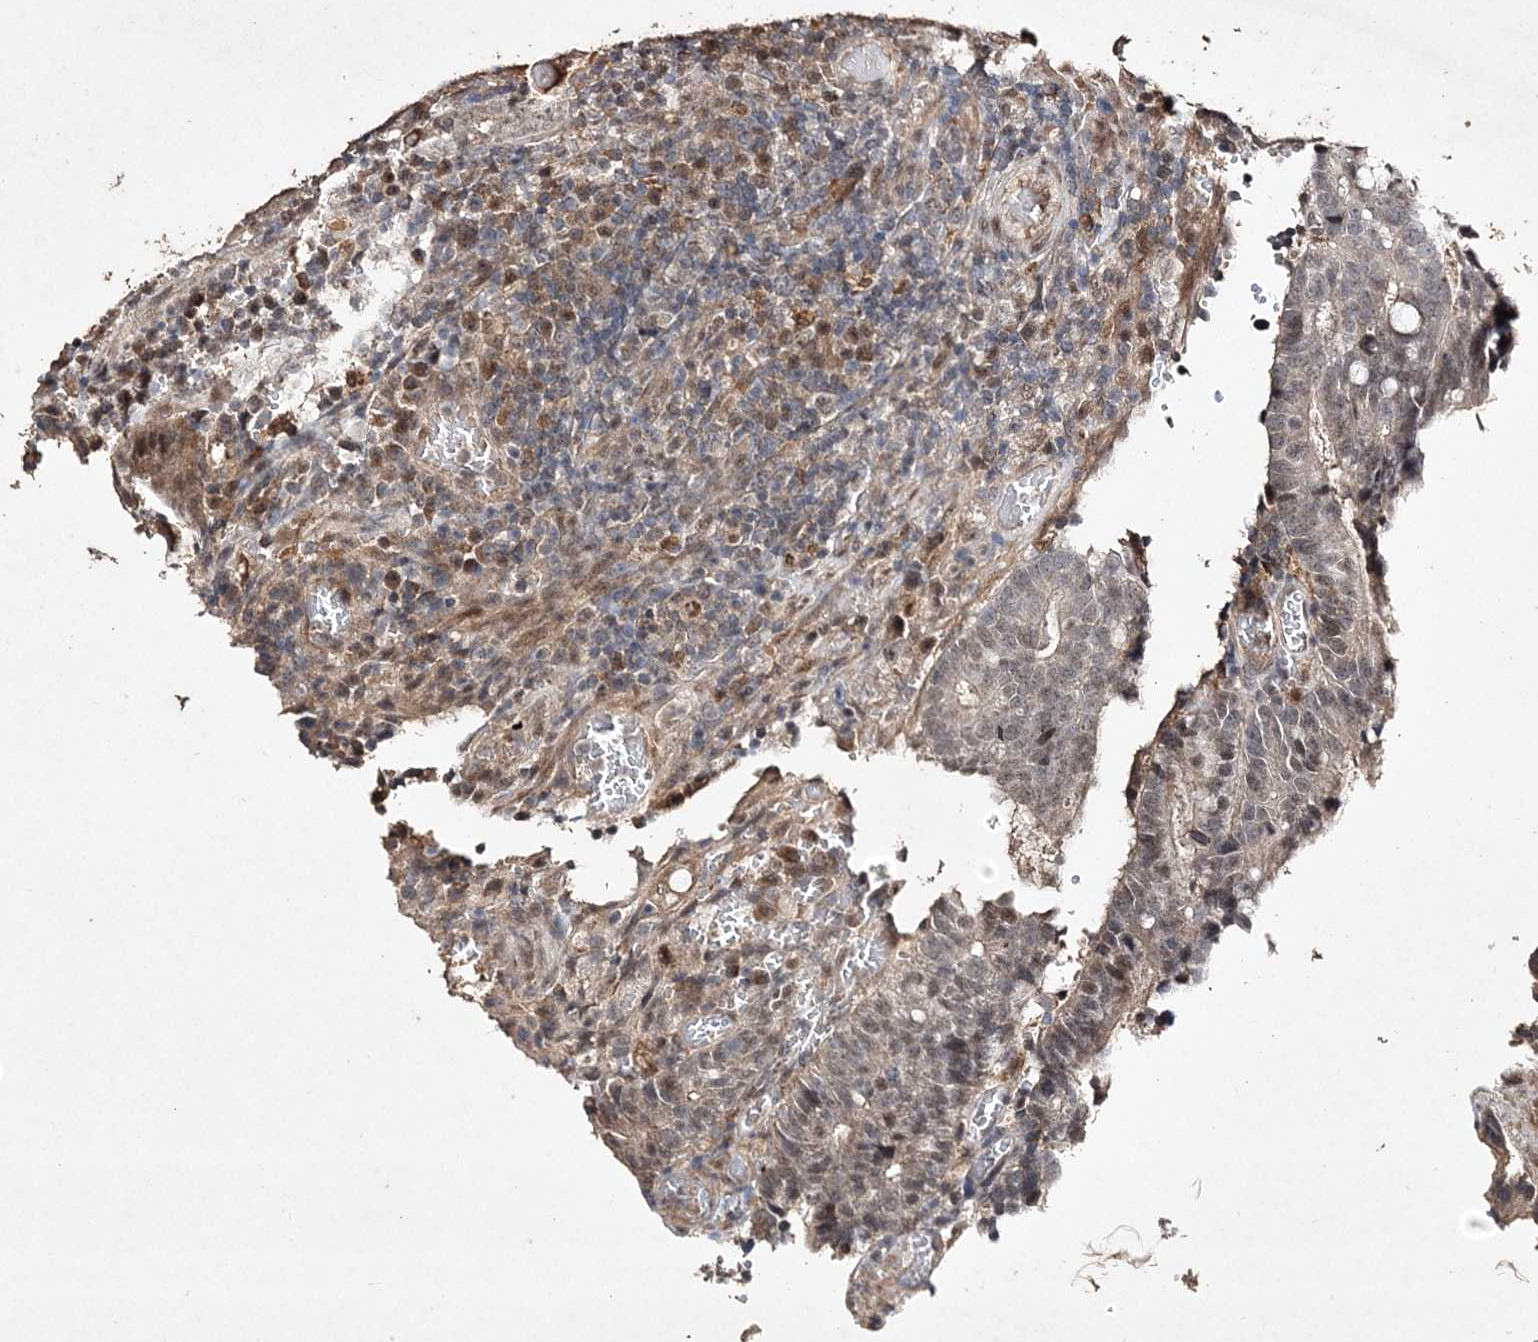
{"staining": {"intensity": "moderate", "quantity": "<25%", "location": "nuclear"}, "tissue": "colorectal cancer", "cell_type": "Tumor cells", "image_type": "cancer", "snomed": [{"axis": "morphology", "description": "Adenocarcinoma, NOS"}, {"axis": "topography", "description": "Colon"}], "caption": "A photomicrograph of human colorectal cancer (adenocarcinoma) stained for a protein shows moderate nuclear brown staining in tumor cells. Nuclei are stained in blue.", "gene": "C3orf38", "patient": {"sex": "female", "age": 66}}